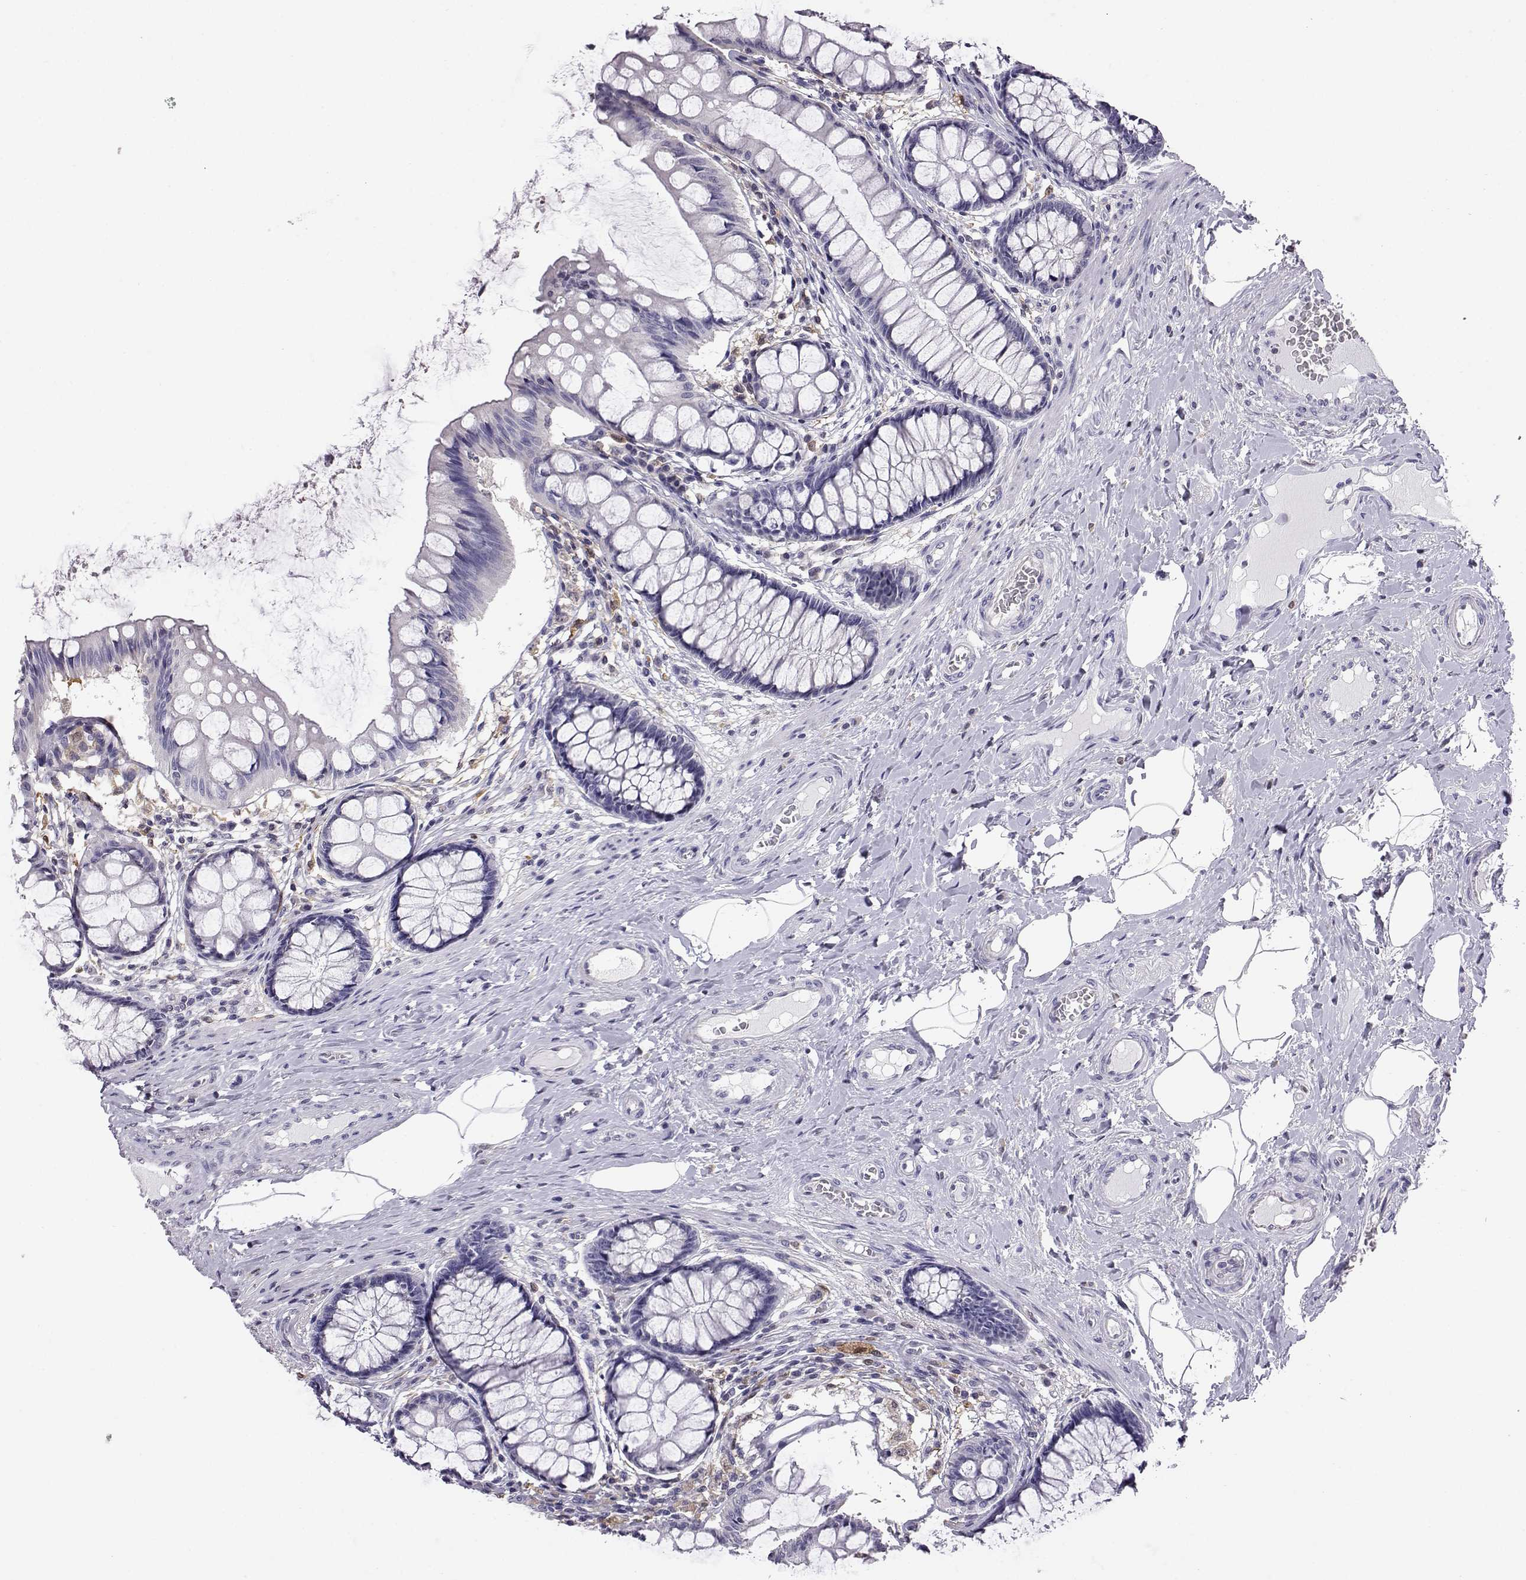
{"staining": {"intensity": "negative", "quantity": "none", "location": "none"}, "tissue": "colon", "cell_type": "Endothelial cells", "image_type": "normal", "snomed": [{"axis": "morphology", "description": "Normal tissue, NOS"}, {"axis": "topography", "description": "Colon"}], "caption": "Immunohistochemical staining of normal colon exhibits no significant positivity in endothelial cells.", "gene": "AKR1B1", "patient": {"sex": "female", "age": 65}}